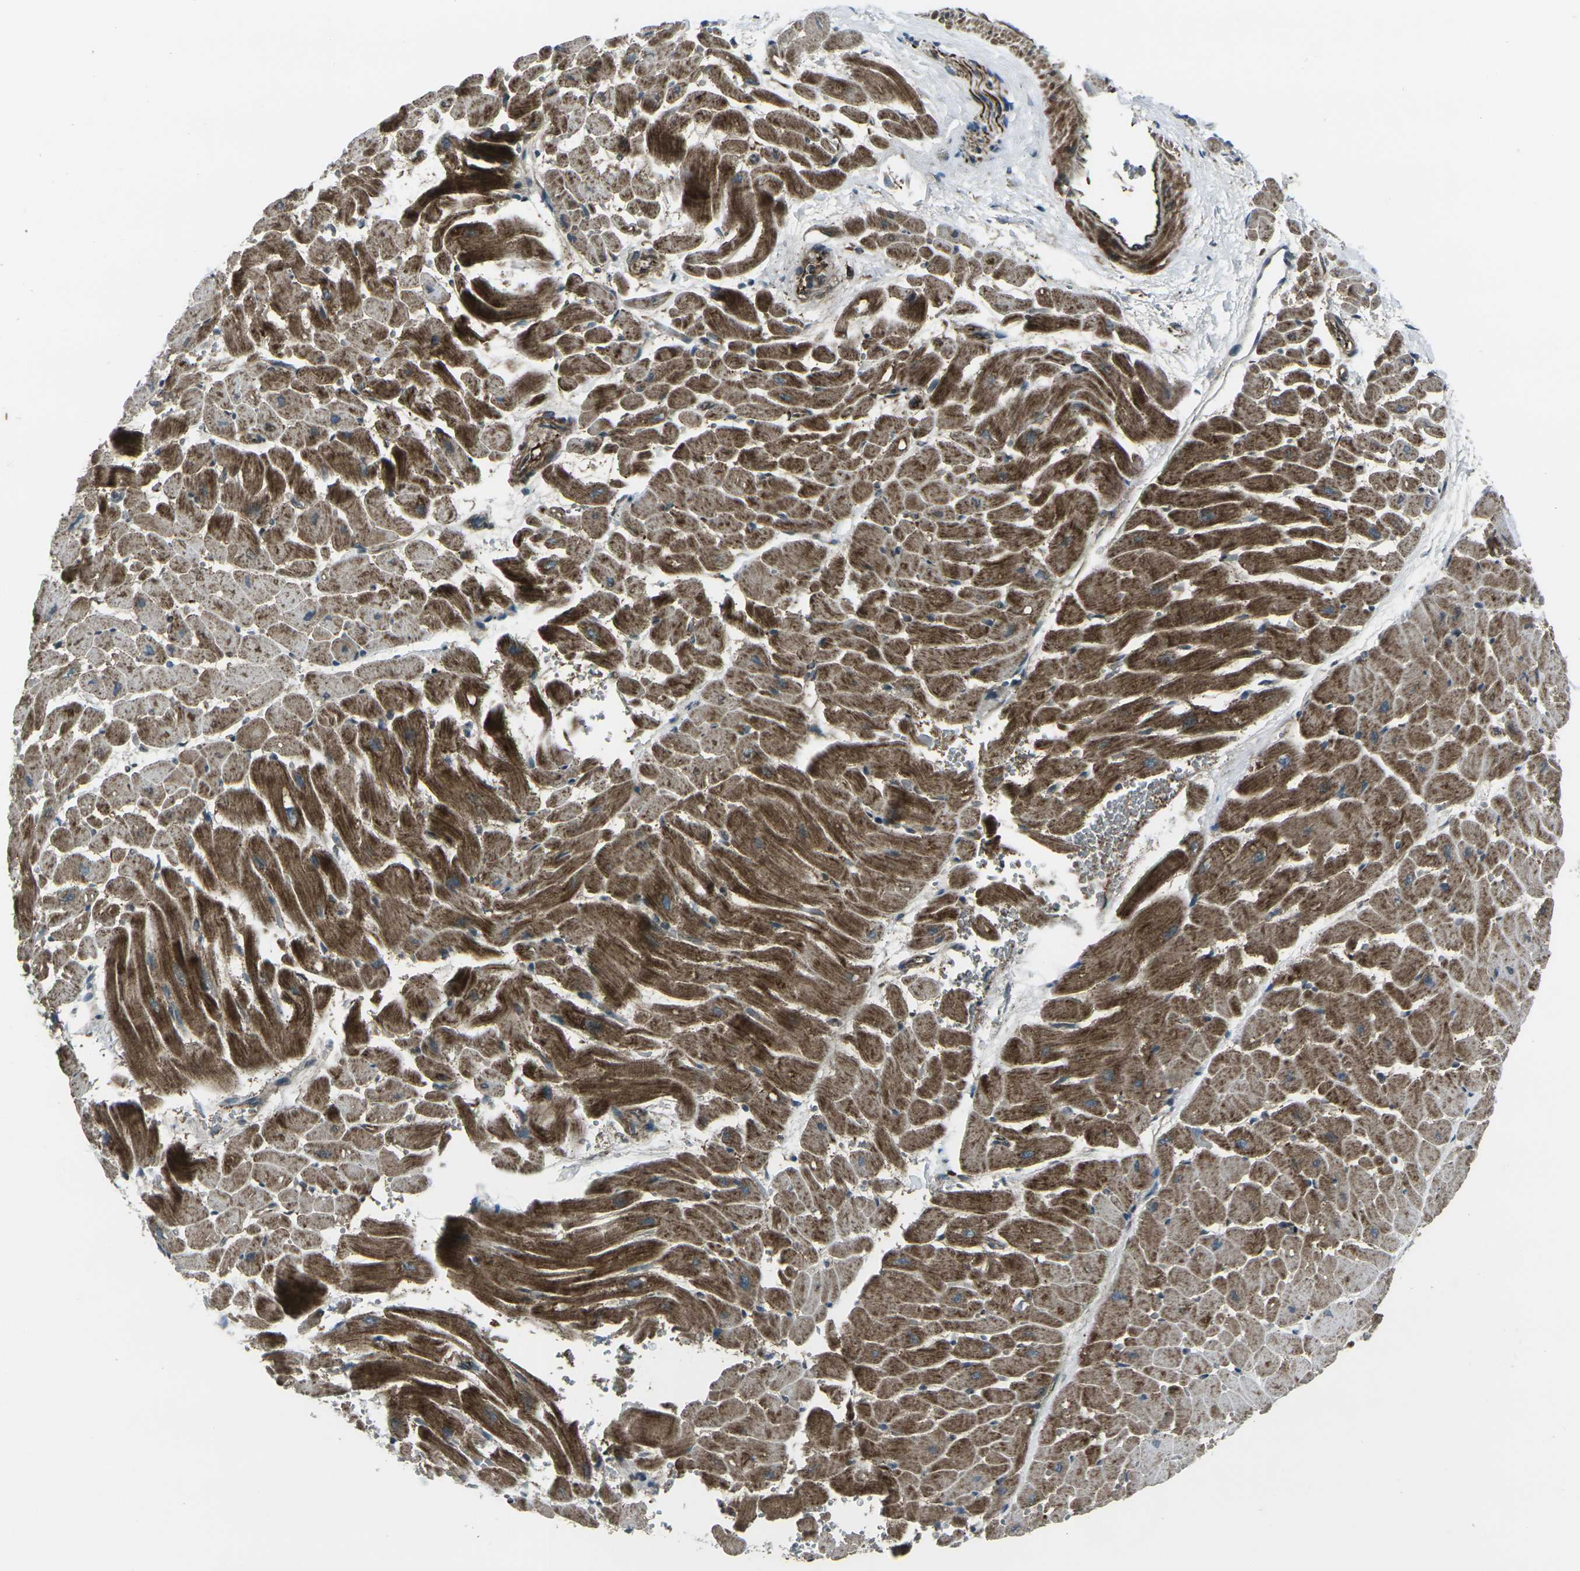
{"staining": {"intensity": "strong", "quantity": ">75%", "location": "cytoplasmic/membranous"}, "tissue": "heart muscle", "cell_type": "Cardiomyocytes", "image_type": "normal", "snomed": [{"axis": "morphology", "description": "Normal tissue, NOS"}, {"axis": "topography", "description": "Heart"}], "caption": "This is a photomicrograph of IHC staining of normal heart muscle, which shows strong positivity in the cytoplasmic/membranous of cardiomyocytes.", "gene": "LSMEM1", "patient": {"sex": "male", "age": 45}}